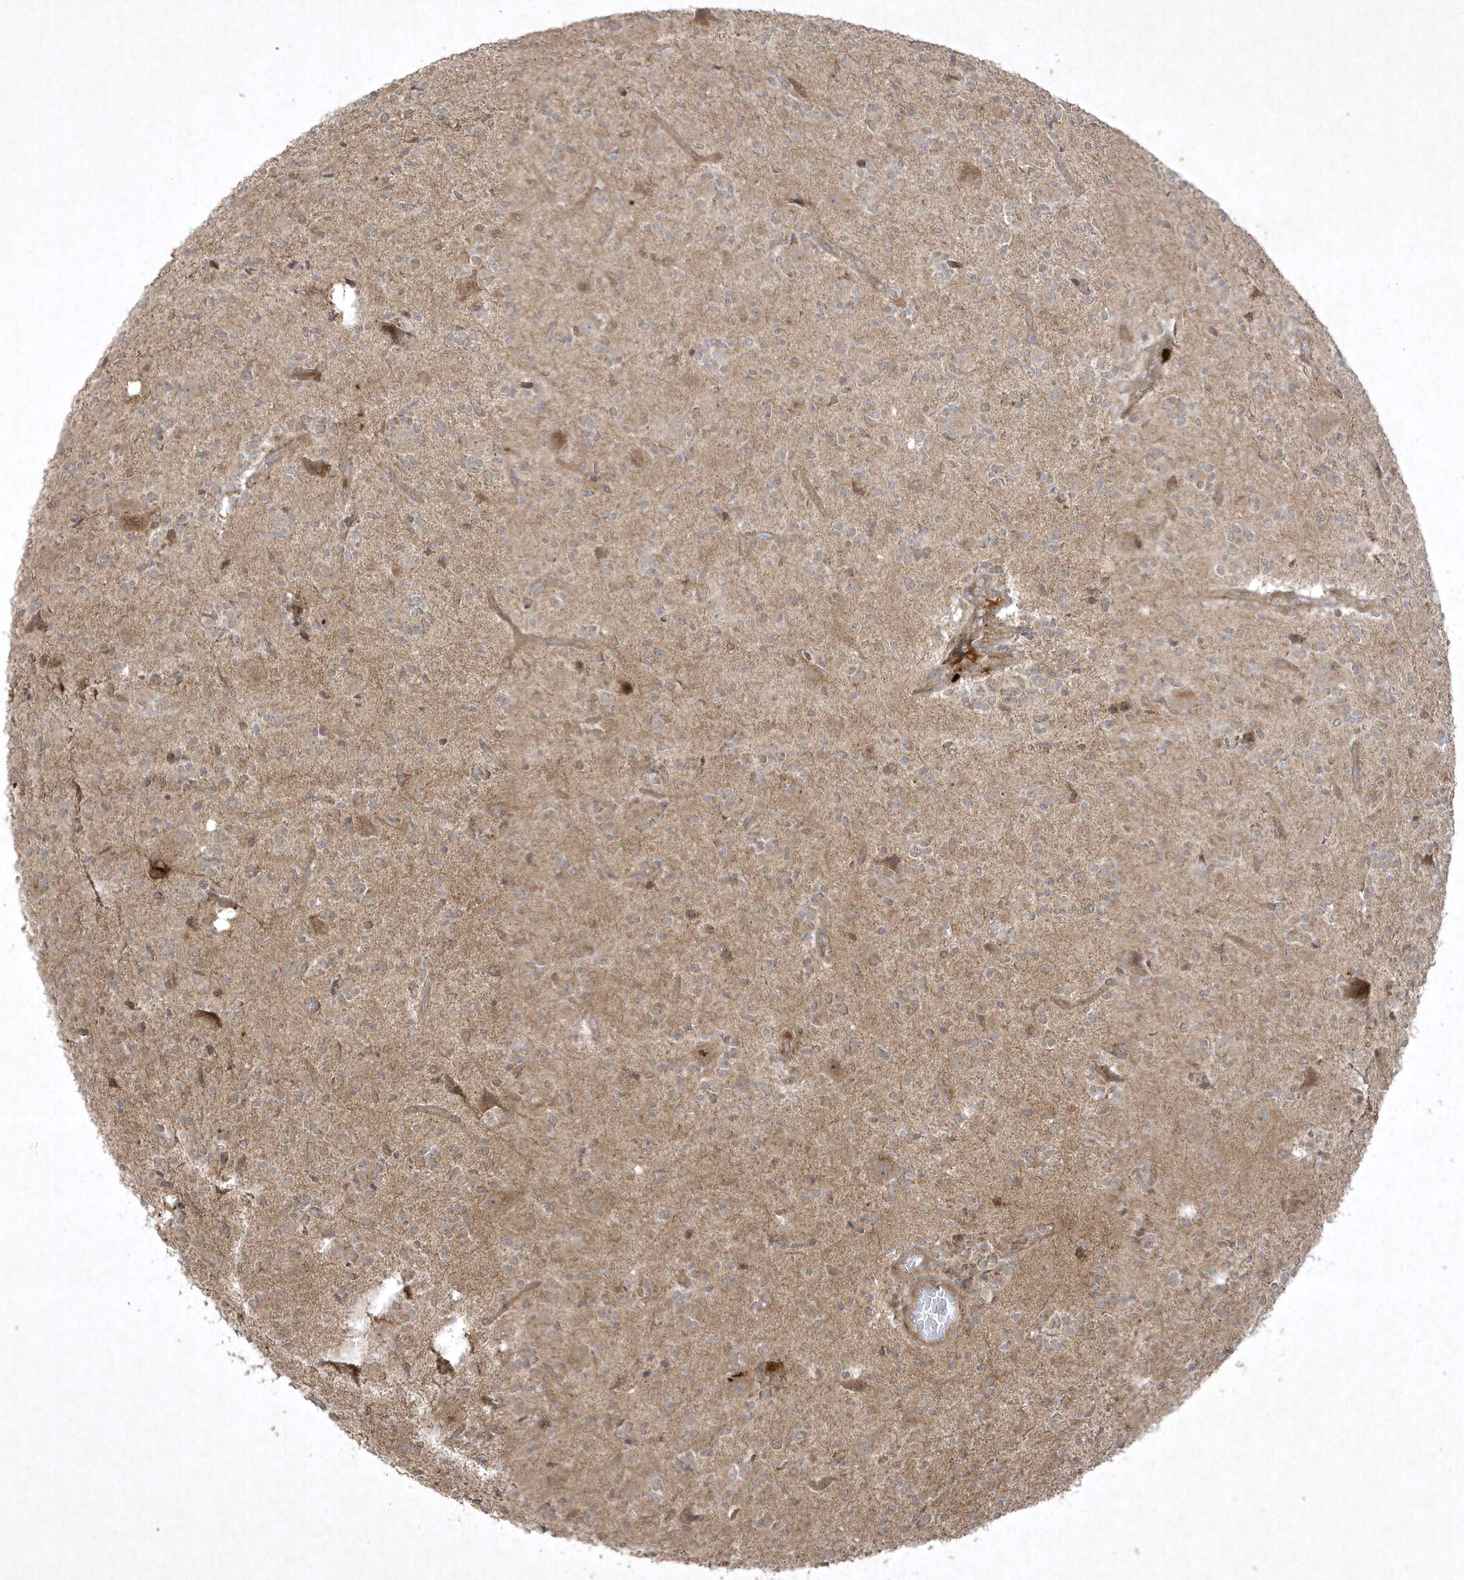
{"staining": {"intensity": "weak", "quantity": "25%-75%", "location": "cytoplasmic/membranous"}, "tissue": "glioma", "cell_type": "Tumor cells", "image_type": "cancer", "snomed": [{"axis": "morphology", "description": "Glioma, malignant, High grade"}, {"axis": "topography", "description": "Brain"}], "caption": "A high-resolution photomicrograph shows IHC staining of glioma, which demonstrates weak cytoplasmic/membranous expression in about 25%-75% of tumor cells.", "gene": "FAM83C", "patient": {"sex": "male", "age": 34}}